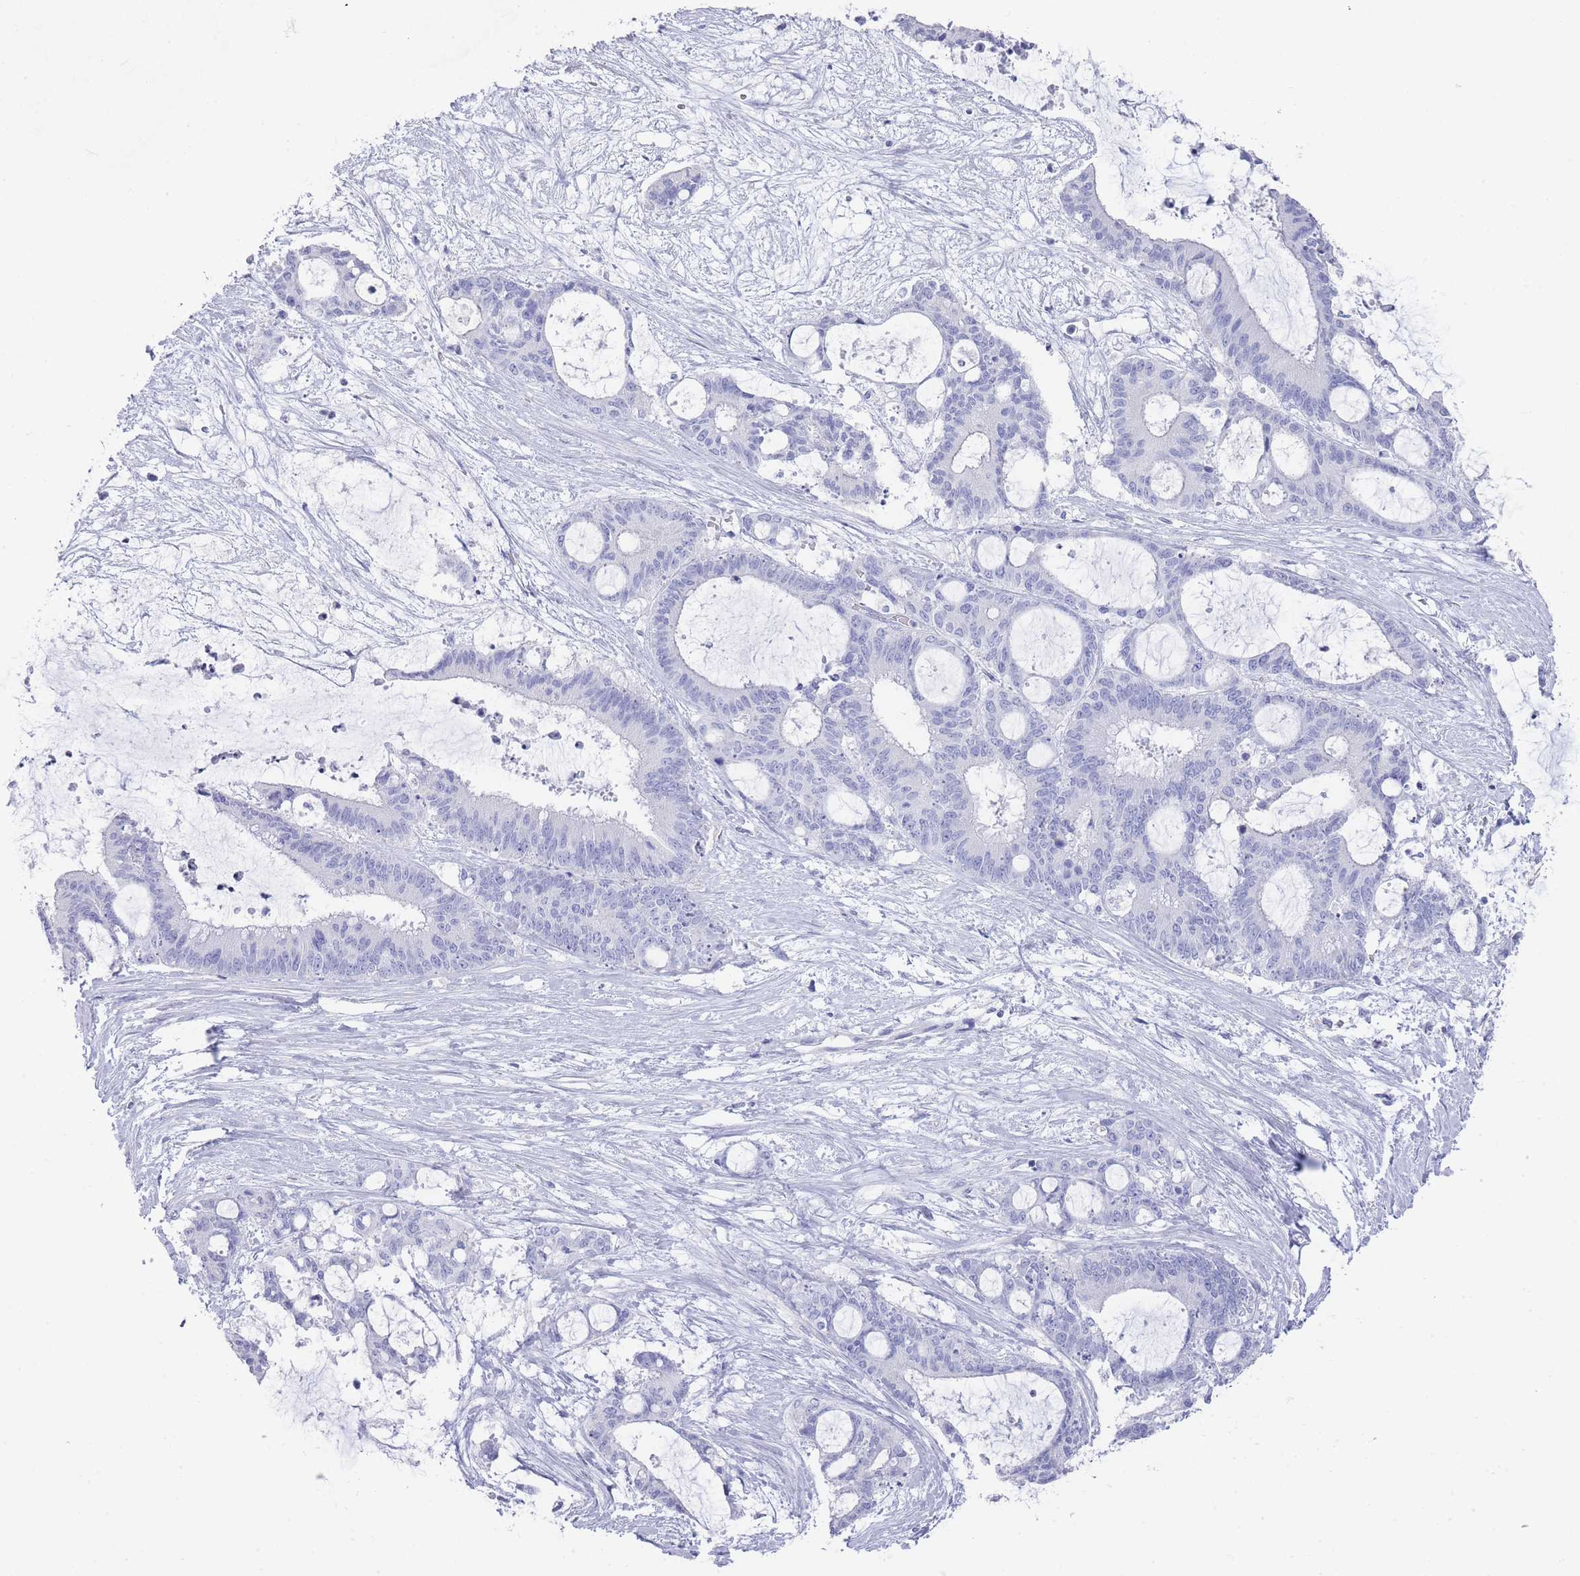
{"staining": {"intensity": "negative", "quantity": "none", "location": "none"}, "tissue": "liver cancer", "cell_type": "Tumor cells", "image_type": "cancer", "snomed": [{"axis": "morphology", "description": "Normal tissue, NOS"}, {"axis": "morphology", "description": "Cholangiocarcinoma"}, {"axis": "topography", "description": "Liver"}, {"axis": "topography", "description": "Peripheral nerve tissue"}], "caption": "Human liver cancer (cholangiocarcinoma) stained for a protein using immunohistochemistry (IHC) exhibits no positivity in tumor cells.", "gene": "RAB2B", "patient": {"sex": "female", "age": 73}}